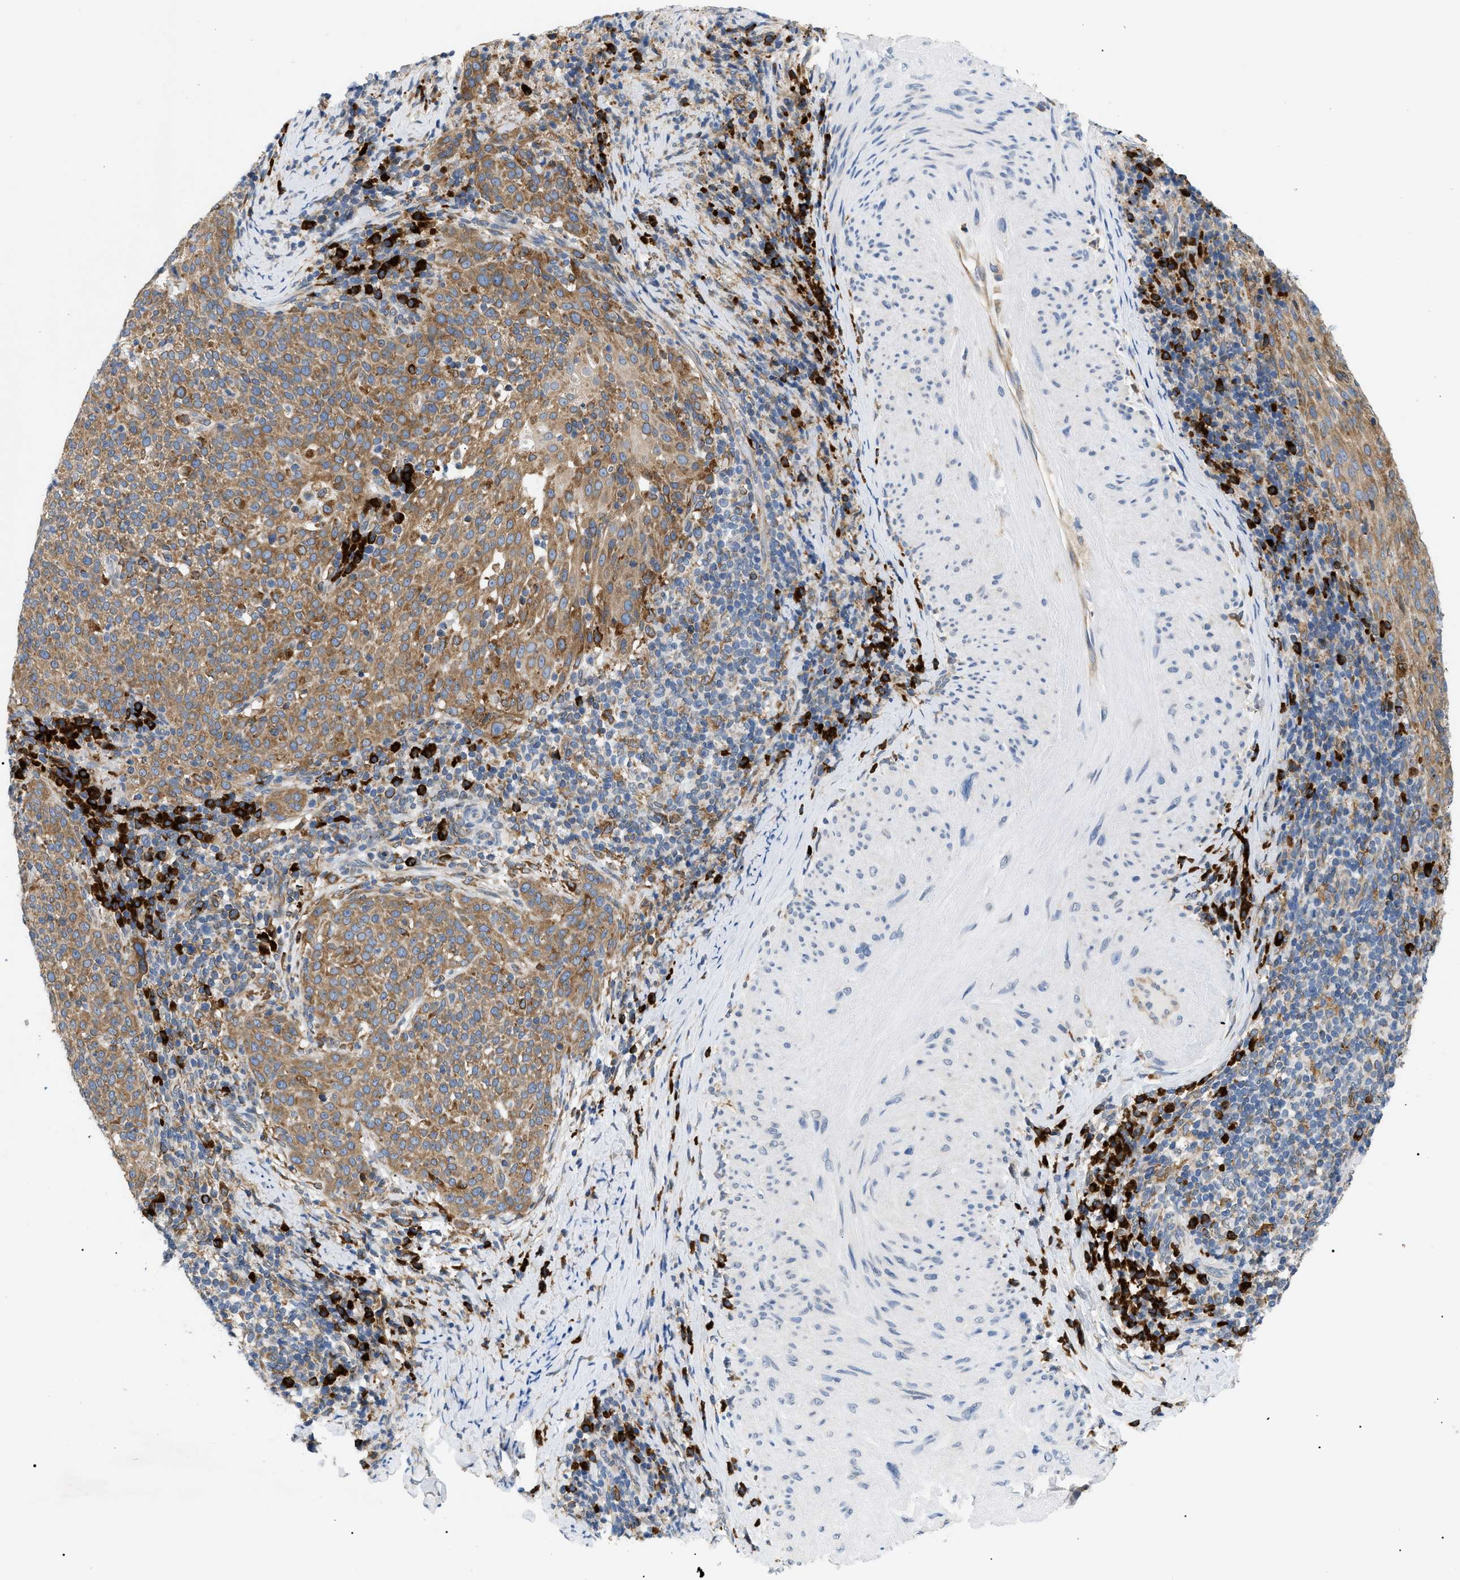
{"staining": {"intensity": "moderate", "quantity": ">75%", "location": "cytoplasmic/membranous"}, "tissue": "cervical cancer", "cell_type": "Tumor cells", "image_type": "cancer", "snomed": [{"axis": "morphology", "description": "Squamous cell carcinoma, NOS"}, {"axis": "topography", "description": "Cervix"}], "caption": "The micrograph exhibits immunohistochemical staining of cervical squamous cell carcinoma. There is moderate cytoplasmic/membranous staining is seen in approximately >75% of tumor cells.", "gene": "DERL1", "patient": {"sex": "female", "age": 51}}